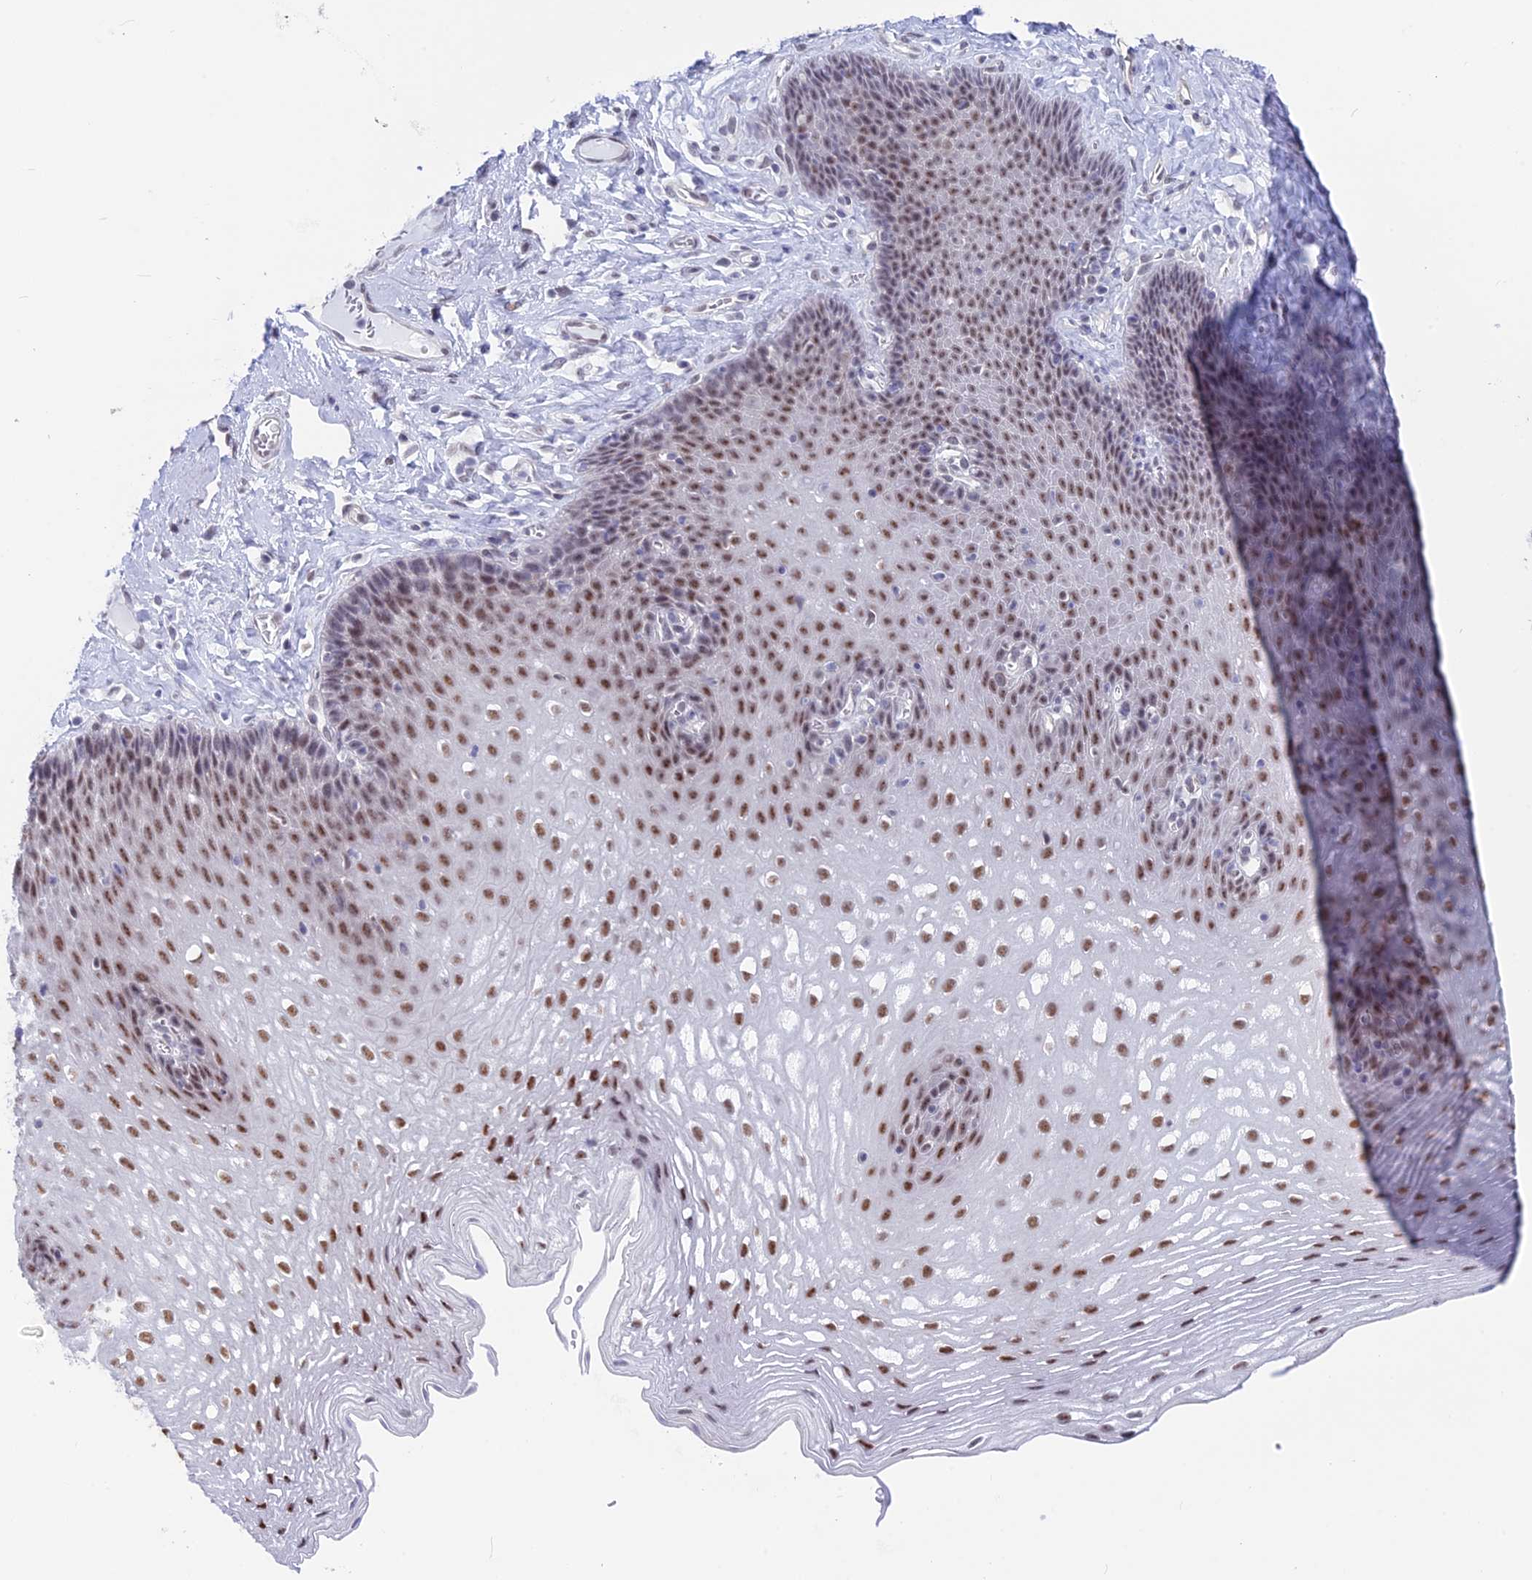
{"staining": {"intensity": "moderate", "quantity": "25%-75%", "location": "nuclear"}, "tissue": "esophagus", "cell_type": "Squamous epithelial cells", "image_type": "normal", "snomed": [{"axis": "morphology", "description": "Normal tissue, NOS"}, {"axis": "topography", "description": "Esophagus"}], "caption": "Immunohistochemical staining of benign human esophagus reveals medium levels of moderate nuclear staining in approximately 25%-75% of squamous epithelial cells.", "gene": "SRSF5", "patient": {"sex": "female", "age": 66}}